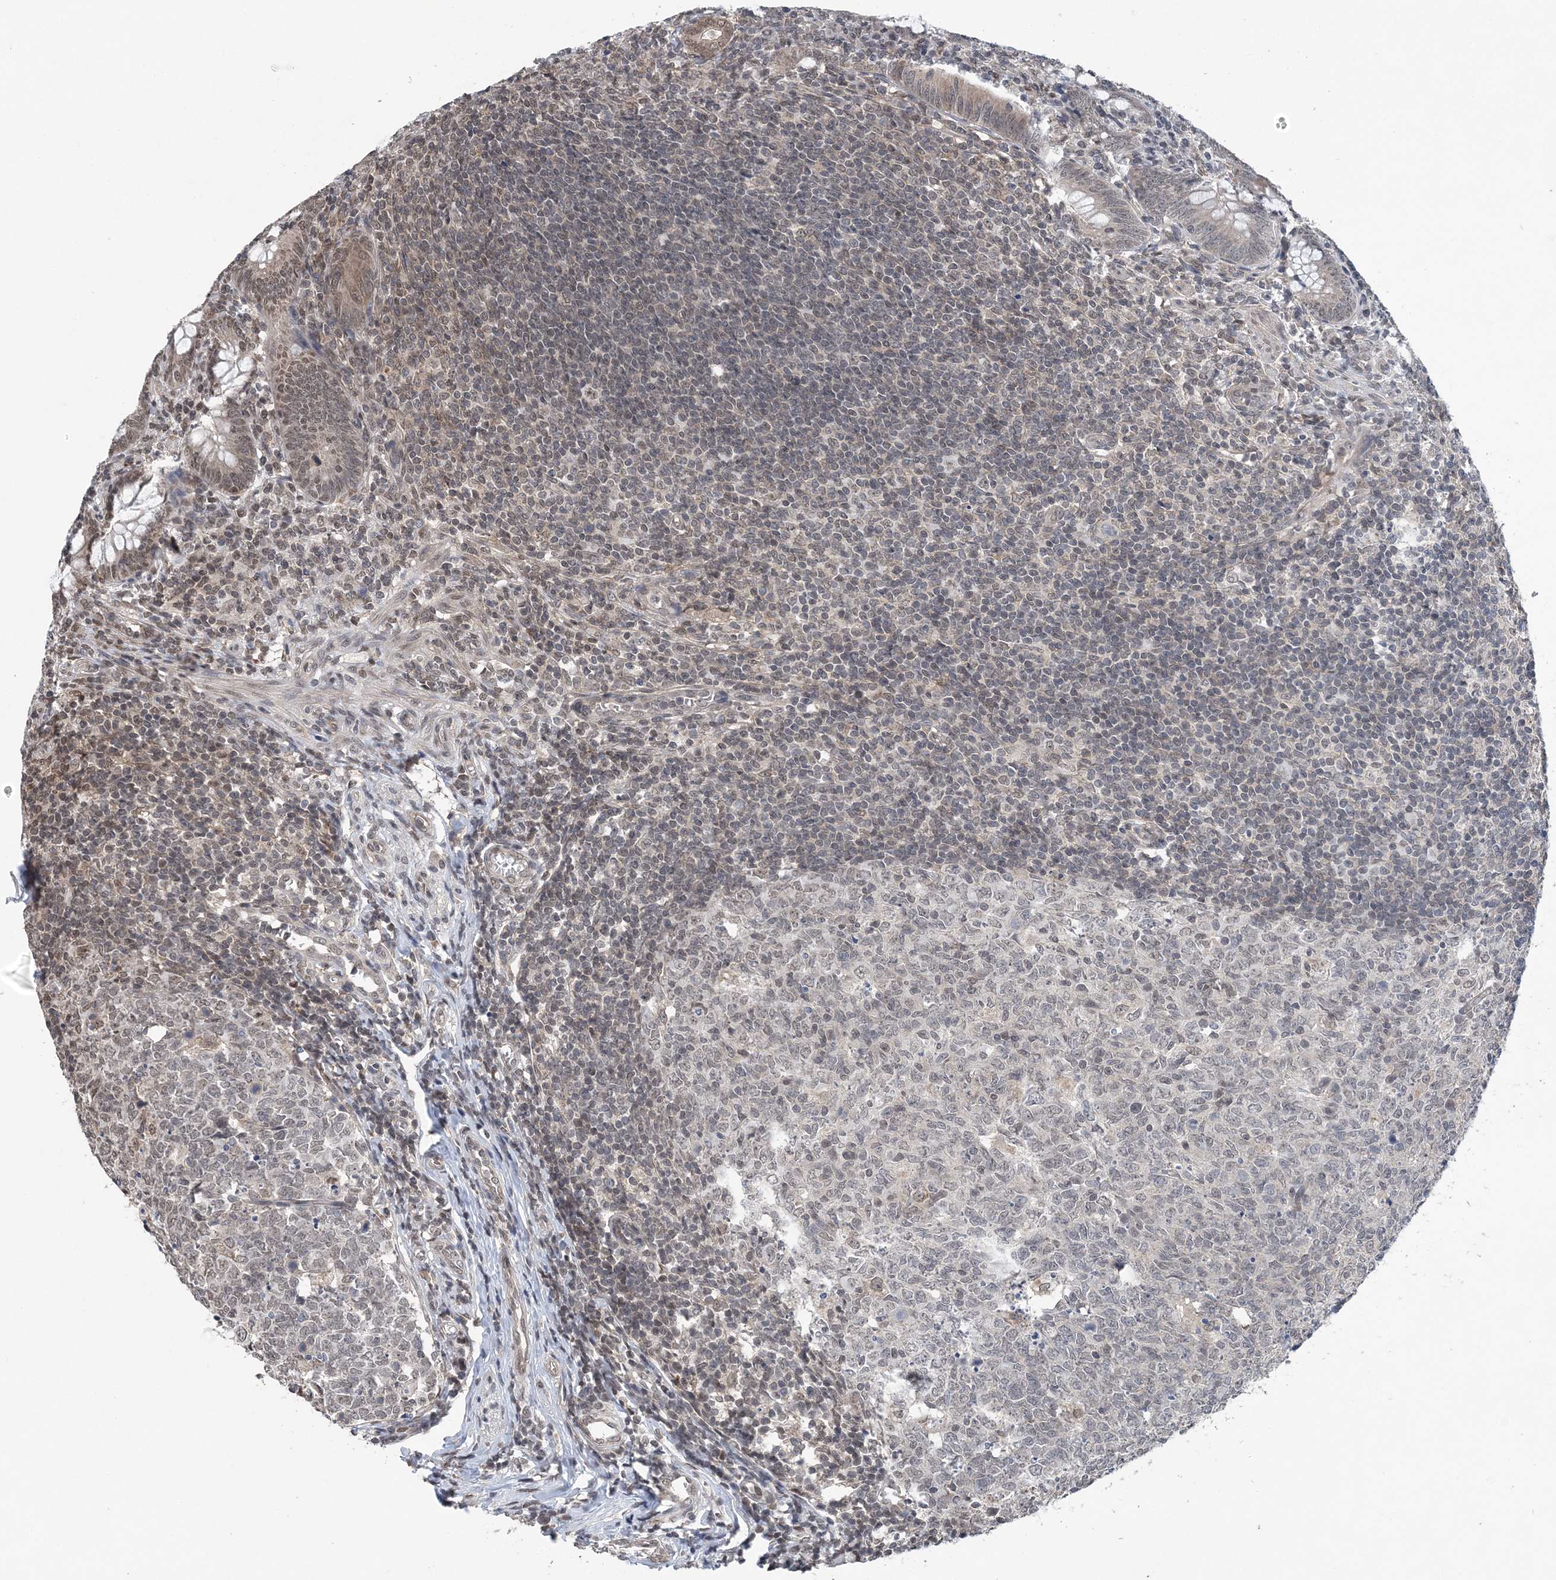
{"staining": {"intensity": "moderate", "quantity": ">75%", "location": "cytoplasmic/membranous,nuclear"}, "tissue": "appendix", "cell_type": "Glandular cells", "image_type": "normal", "snomed": [{"axis": "morphology", "description": "Normal tissue, NOS"}, {"axis": "topography", "description": "Appendix"}], "caption": "An image of human appendix stained for a protein exhibits moderate cytoplasmic/membranous,nuclear brown staining in glandular cells.", "gene": "CCDC152", "patient": {"sex": "male", "age": 14}}